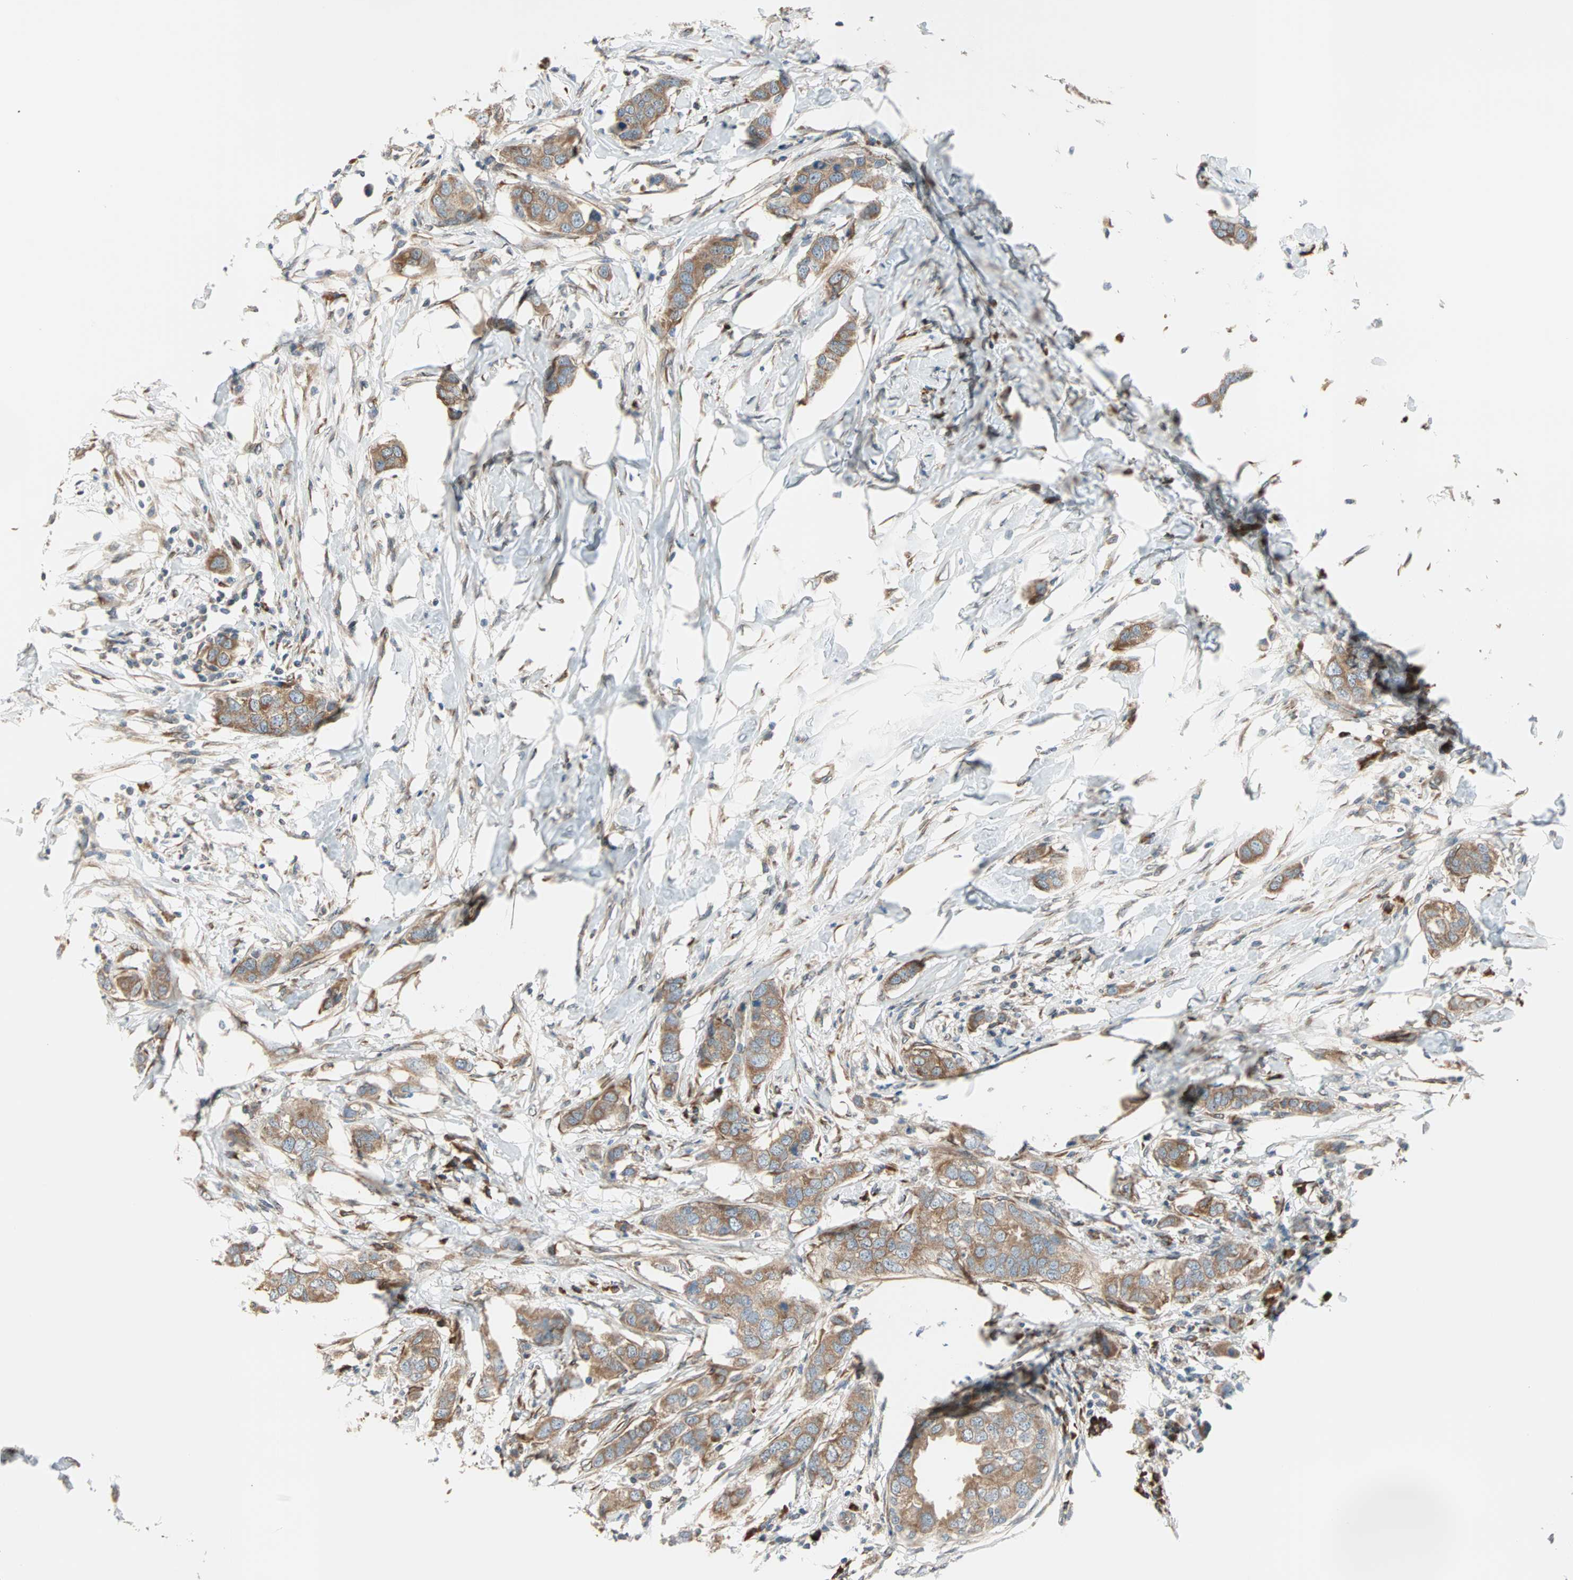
{"staining": {"intensity": "moderate", "quantity": ">75%", "location": "cytoplasmic/membranous"}, "tissue": "breast cancer", "cell_type": "Tumor cells", "image_type": "cancer", "snomed": [{"axis": "morphology", "description": "Duct carcinoma"}, {"axis": "topography", "description": "Breast"}], "caption": "The immunohistochemical stain highlights moderate cytoplasmic/membranous positivity in tumor cells of breast cancer (intraductal carcinoma) tissue.", "gene": "SAR1A", "patient": {"sex": "female", "age": 50}}